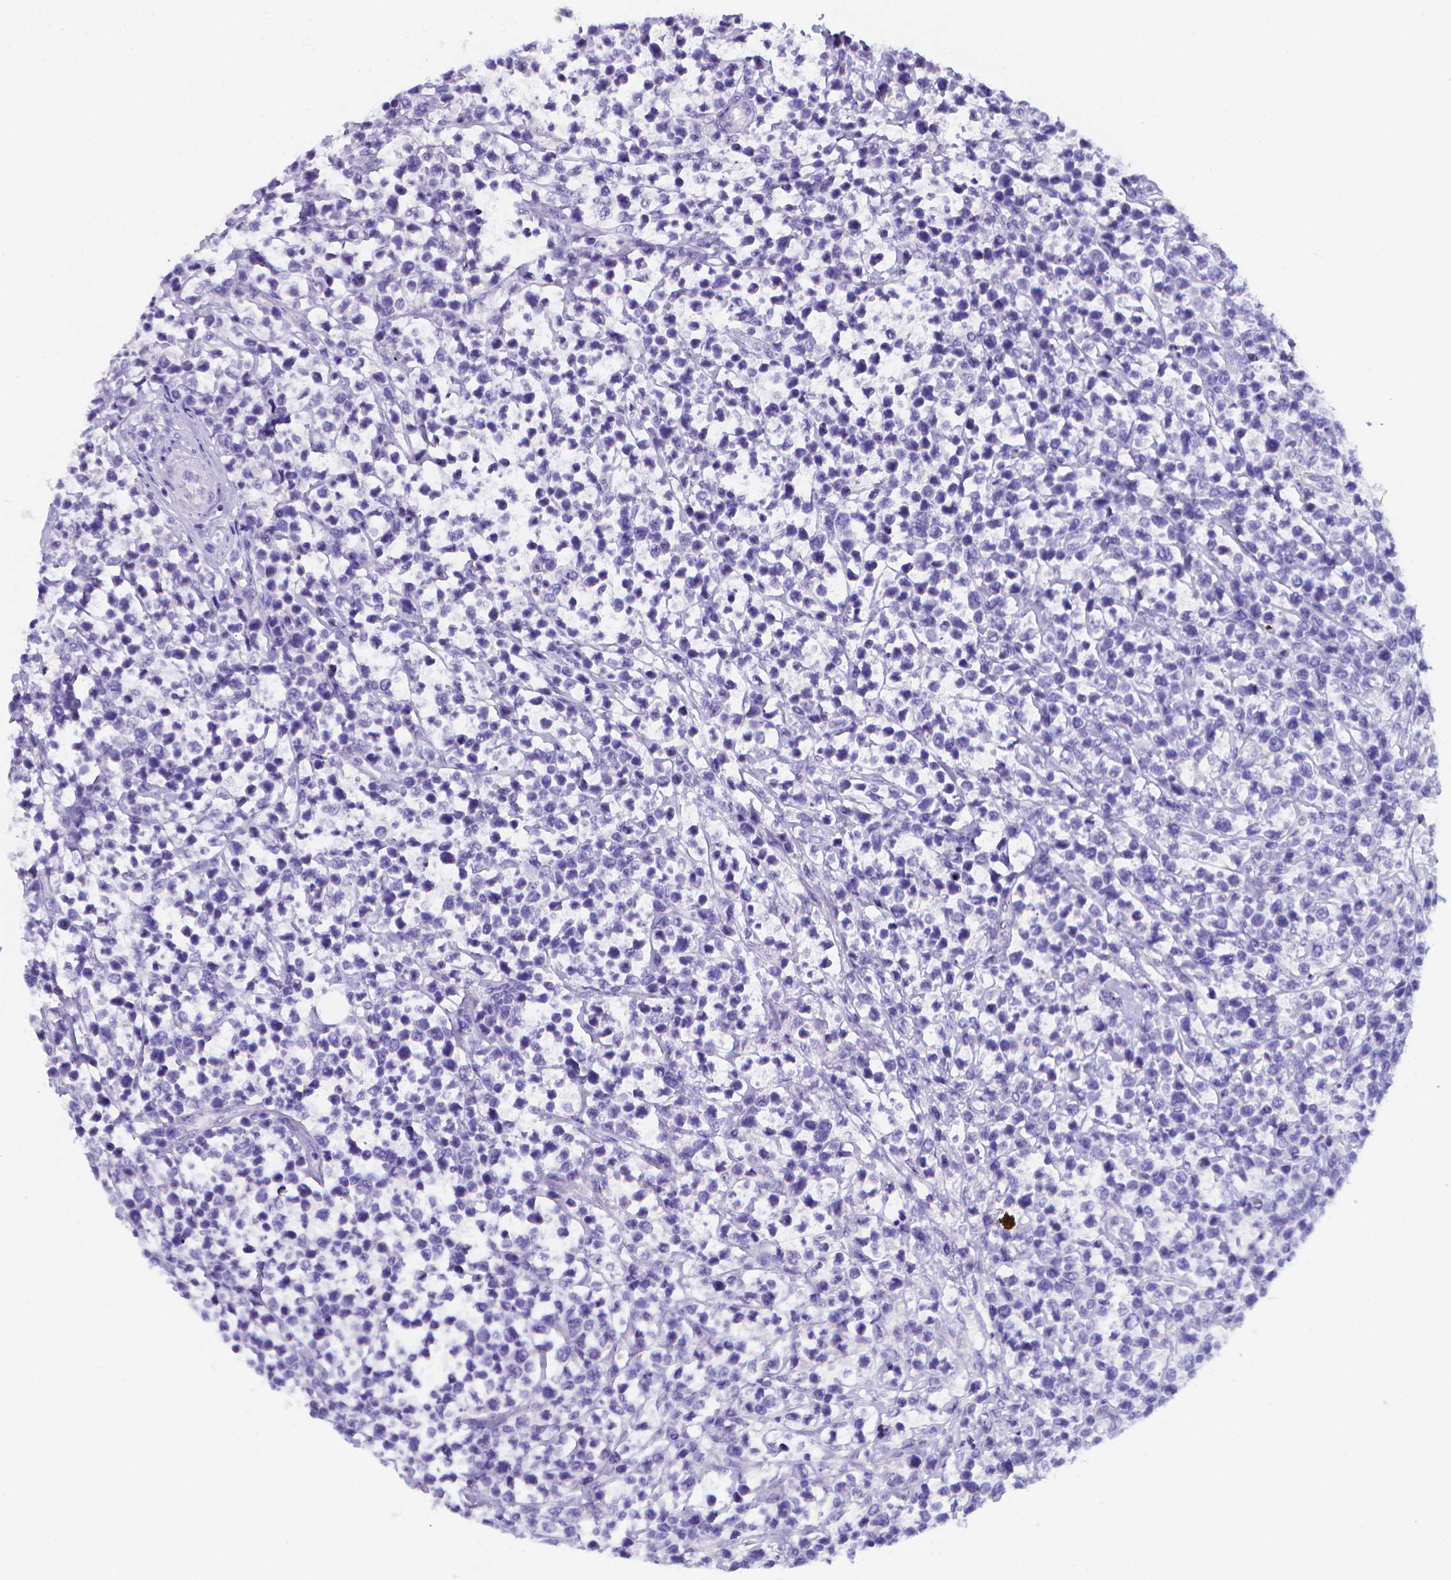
{"staining": {"intensity": "negative", "quantity": "none", "location": "none"}, "tissue": "lymphoma", "cell_type": "Tumor cells", "image_type": "cancer", "snomed": [{"axis": "morphology", "description": "Malignant lymphoma, non-Hodgkin's type, High grade"}, {"axis": "topography", "description": "Soft tissue"}], "caption": "Lymphoma was stained to show a protein in brown. There is no significant staining in tumor cells.", "gene": "LRRC73", "patient": {"sex": "female", "age": 56}}